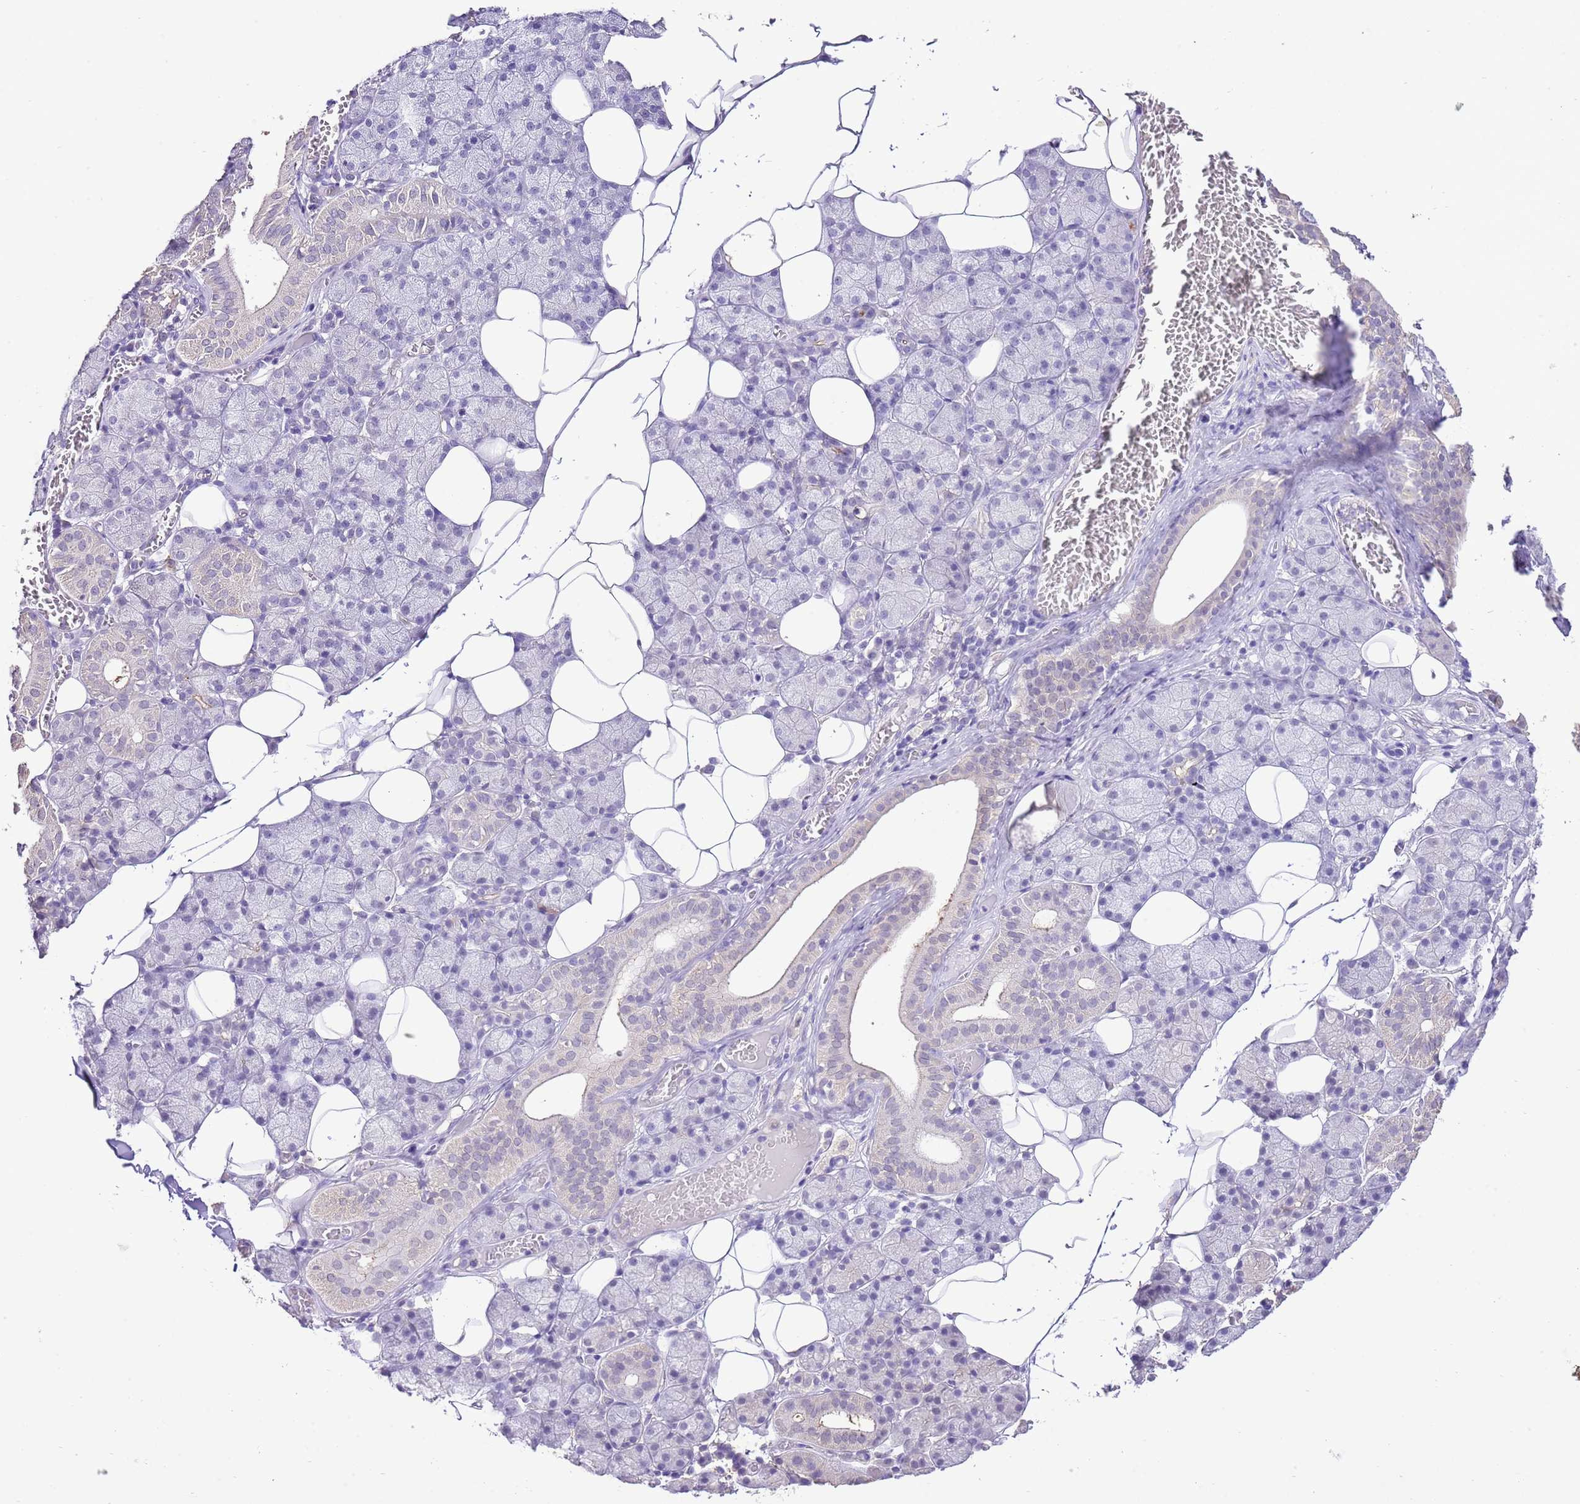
{"staining": {"intensity": "negative", "quantity": "none", "location": "none"}, "tissue": "salivary gland", "cell_type": "Glandular cells", "image_type": "normal", "snomed": [{"axis": "morphology", "description": "Normal tissue, NOS"}, {"axis": "topography", "description": "Salivary gland"}], "caption": "Image shows no protein expression in glandular cells of benign salivary gland.", "gene": "IZUMO4", "patient": {"sex": "female", "age": 33}}